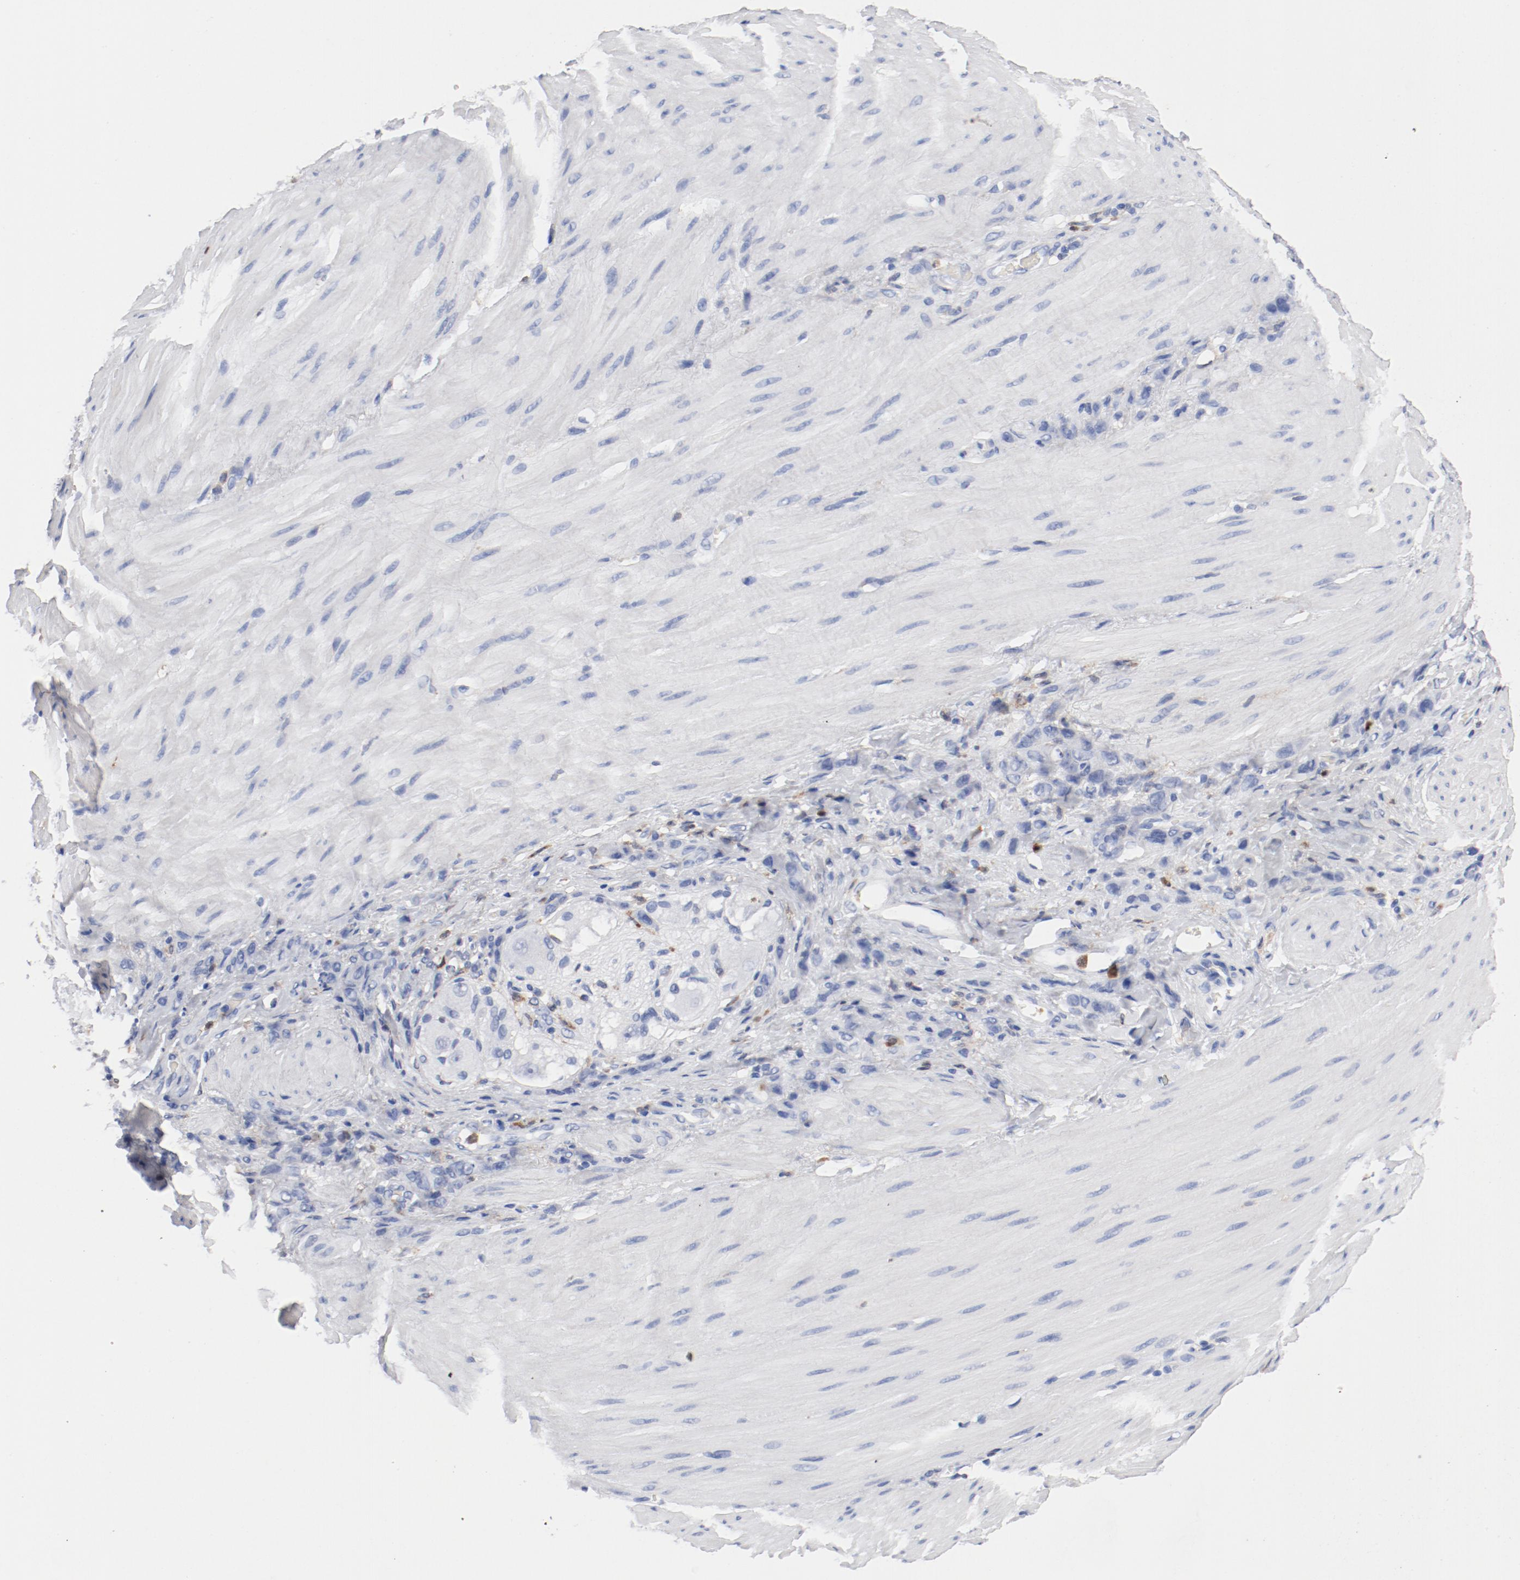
{"staining": {"intensity": "negative", "quantity": "none", "location": "none"}, "tissue": "stomach cancer", "cell_type": "Tumor cells", "image_type": "cancer", "snomed": [{"axis": "morphology", "description": "Normal tissue, NOS"}, {"axis": "morphology", "description": "Adenocarcinoma, NOS"}, {"axis": "topography", "description": "Stomach"}], "caption": "Stomach cancer stained for a protein using immunohistochemistry displays no positivity tumor cells.", "gene": "NCF1", "patient": {"sex": "male", "age": 82}}